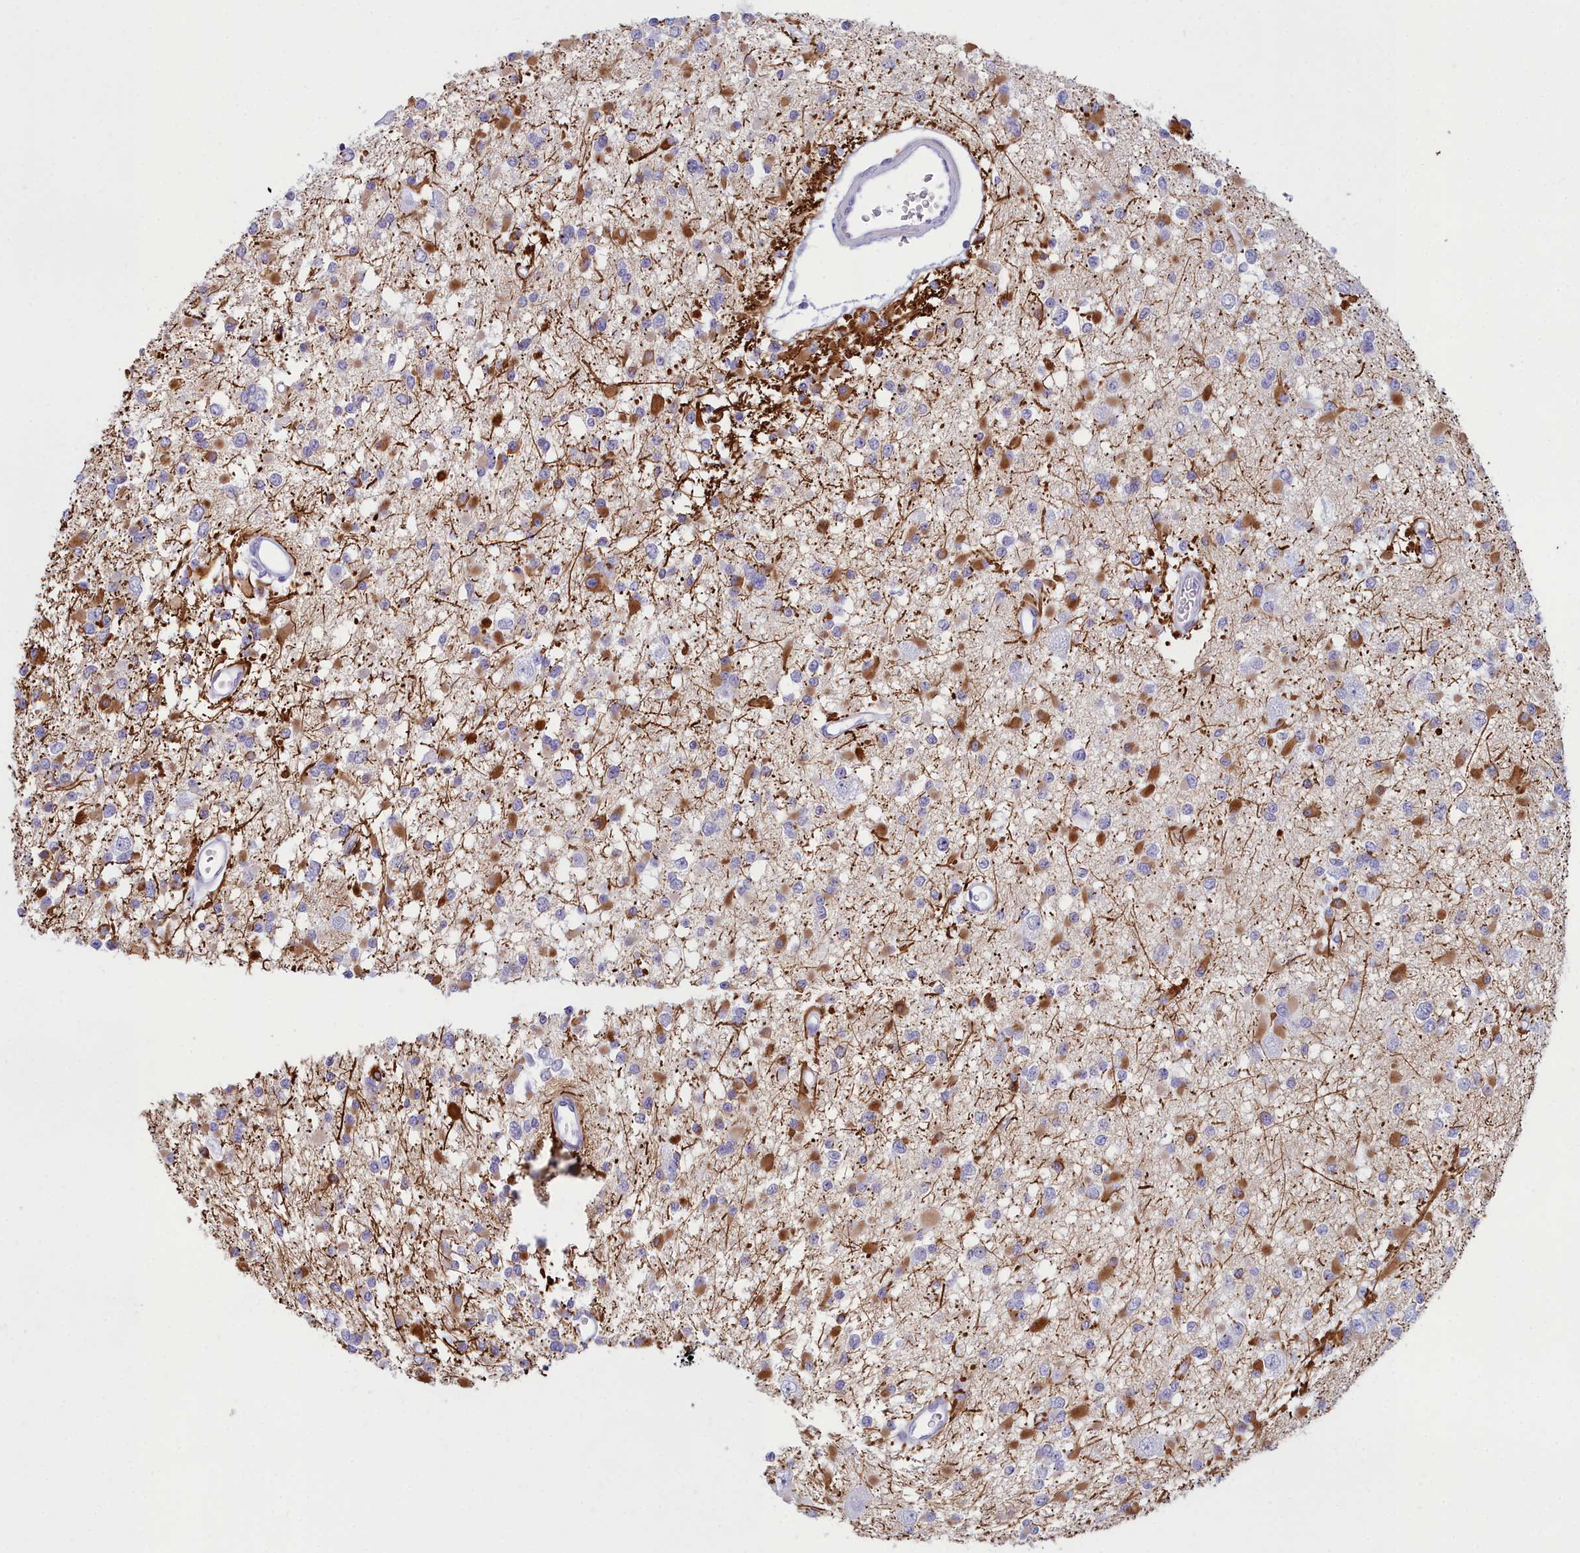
{"staining": {"intensity": "moderate", "quantity": "<25%", "location": "cytoplasmic/membranous"}, "tissue": "glioma", "cell_type": "Tumor cells", "image_type": "cancer", "snomed": [{"axis": "morphology", "description": "Glioma, malignant, Low grade"}, {"axis": "topography", "description": "Brain"}], "caption": "IHC (DAB (3,3'-diaminobenzidine)) staining of malignant low-grade glioma shows moderate cytoplasmic/membranous protein expression in about <25% of tumor cells. (IHC, brightfield microscopy, high magnification).", "gene": "SNX20", "patient": {"sex": "female", "age": 22}}